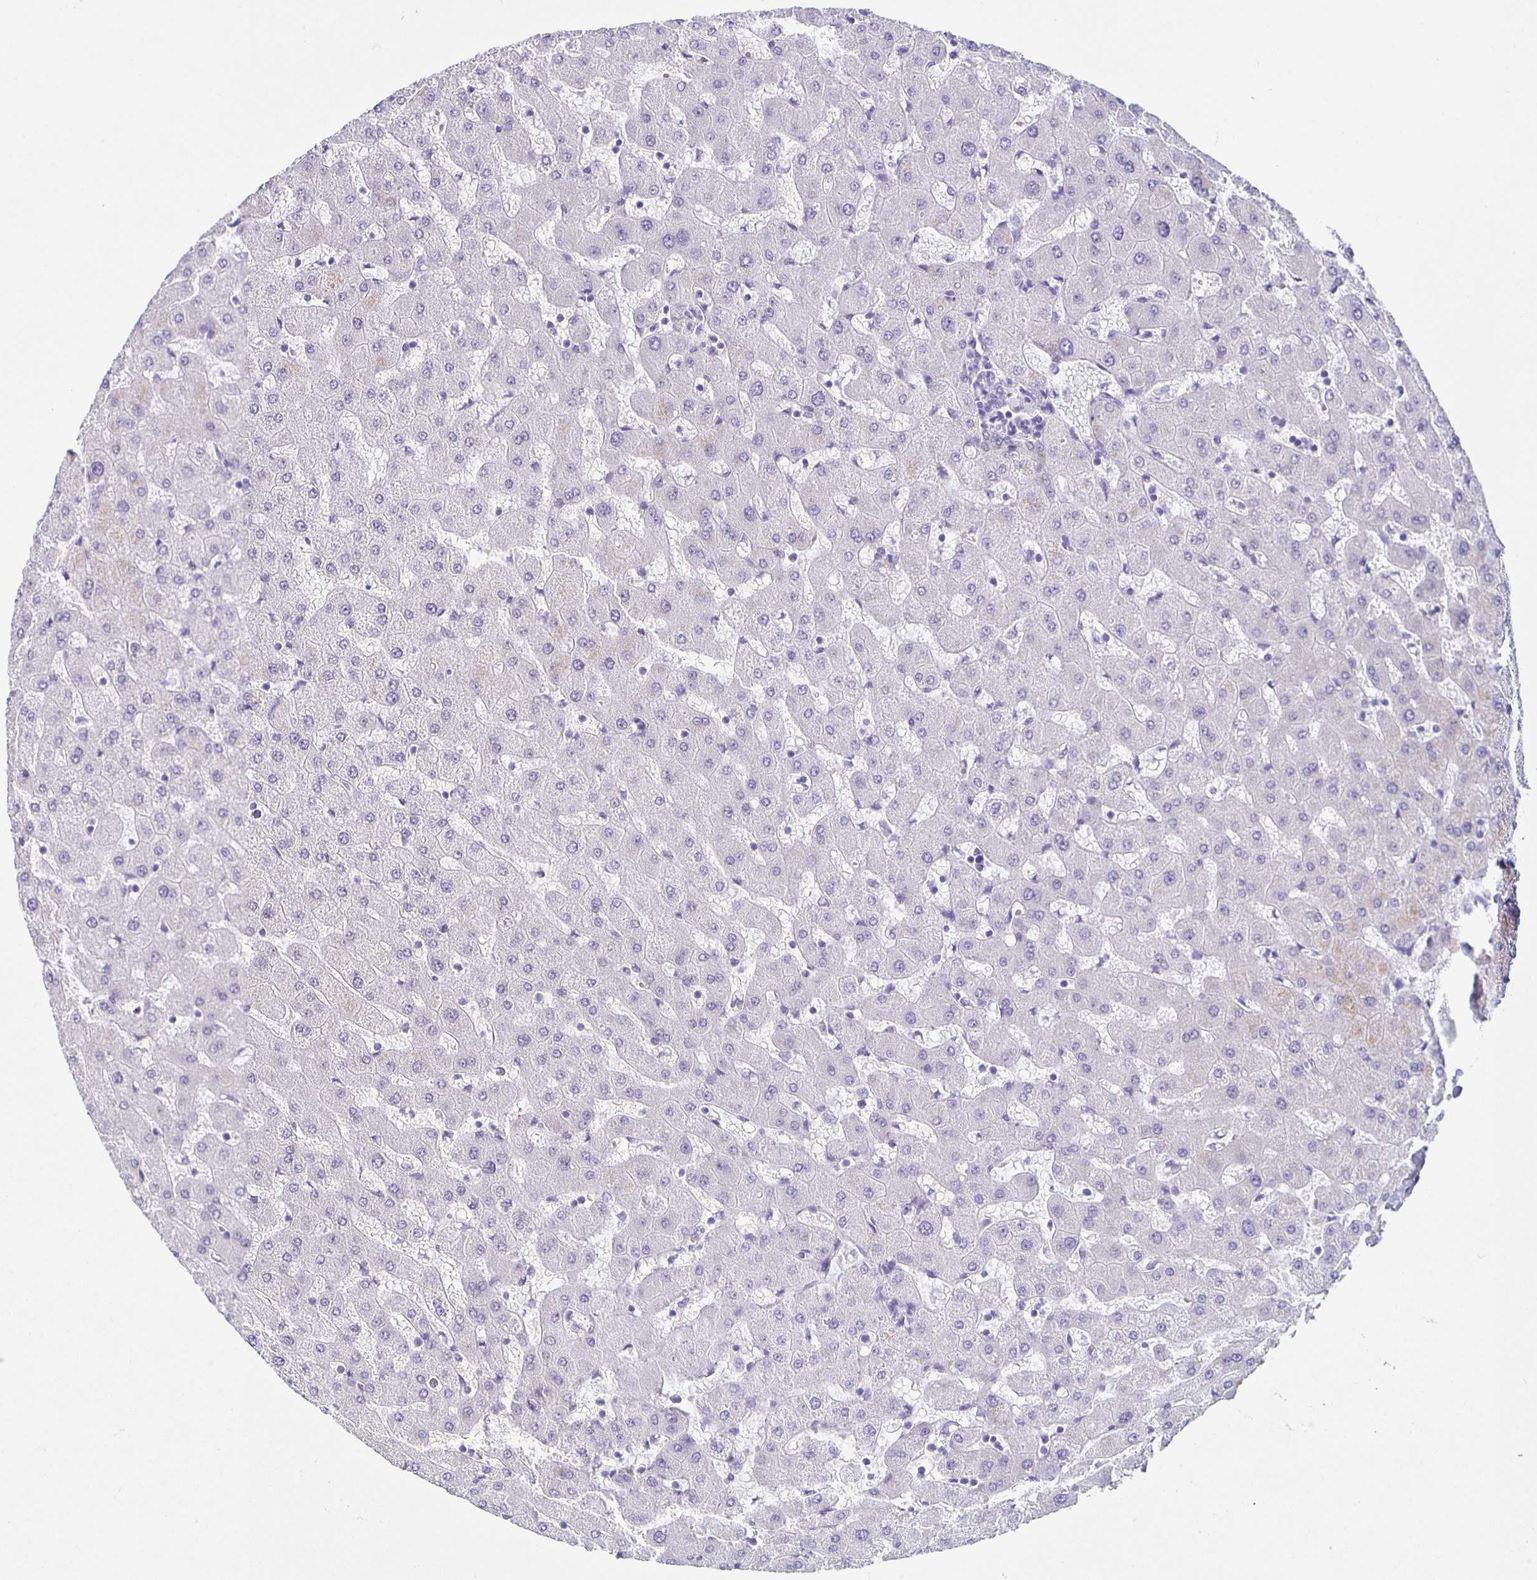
{"staining": {"intensity": "negative", "quantity": "none", "location": "none"}, "tissue": "liver", "cell_type": "Cholangiocytes", "image_type": "normal", "snomed": [{"axis": "morphology", "description": "Normal tissue, NOS"}, {"axis": "topography", "description": "Liver"}], "caption": "Image shows no protein positivity in cholangiocytes of benign liver.", "gene": "TPPP", "patient": {"sex": "female", "age": 63}}